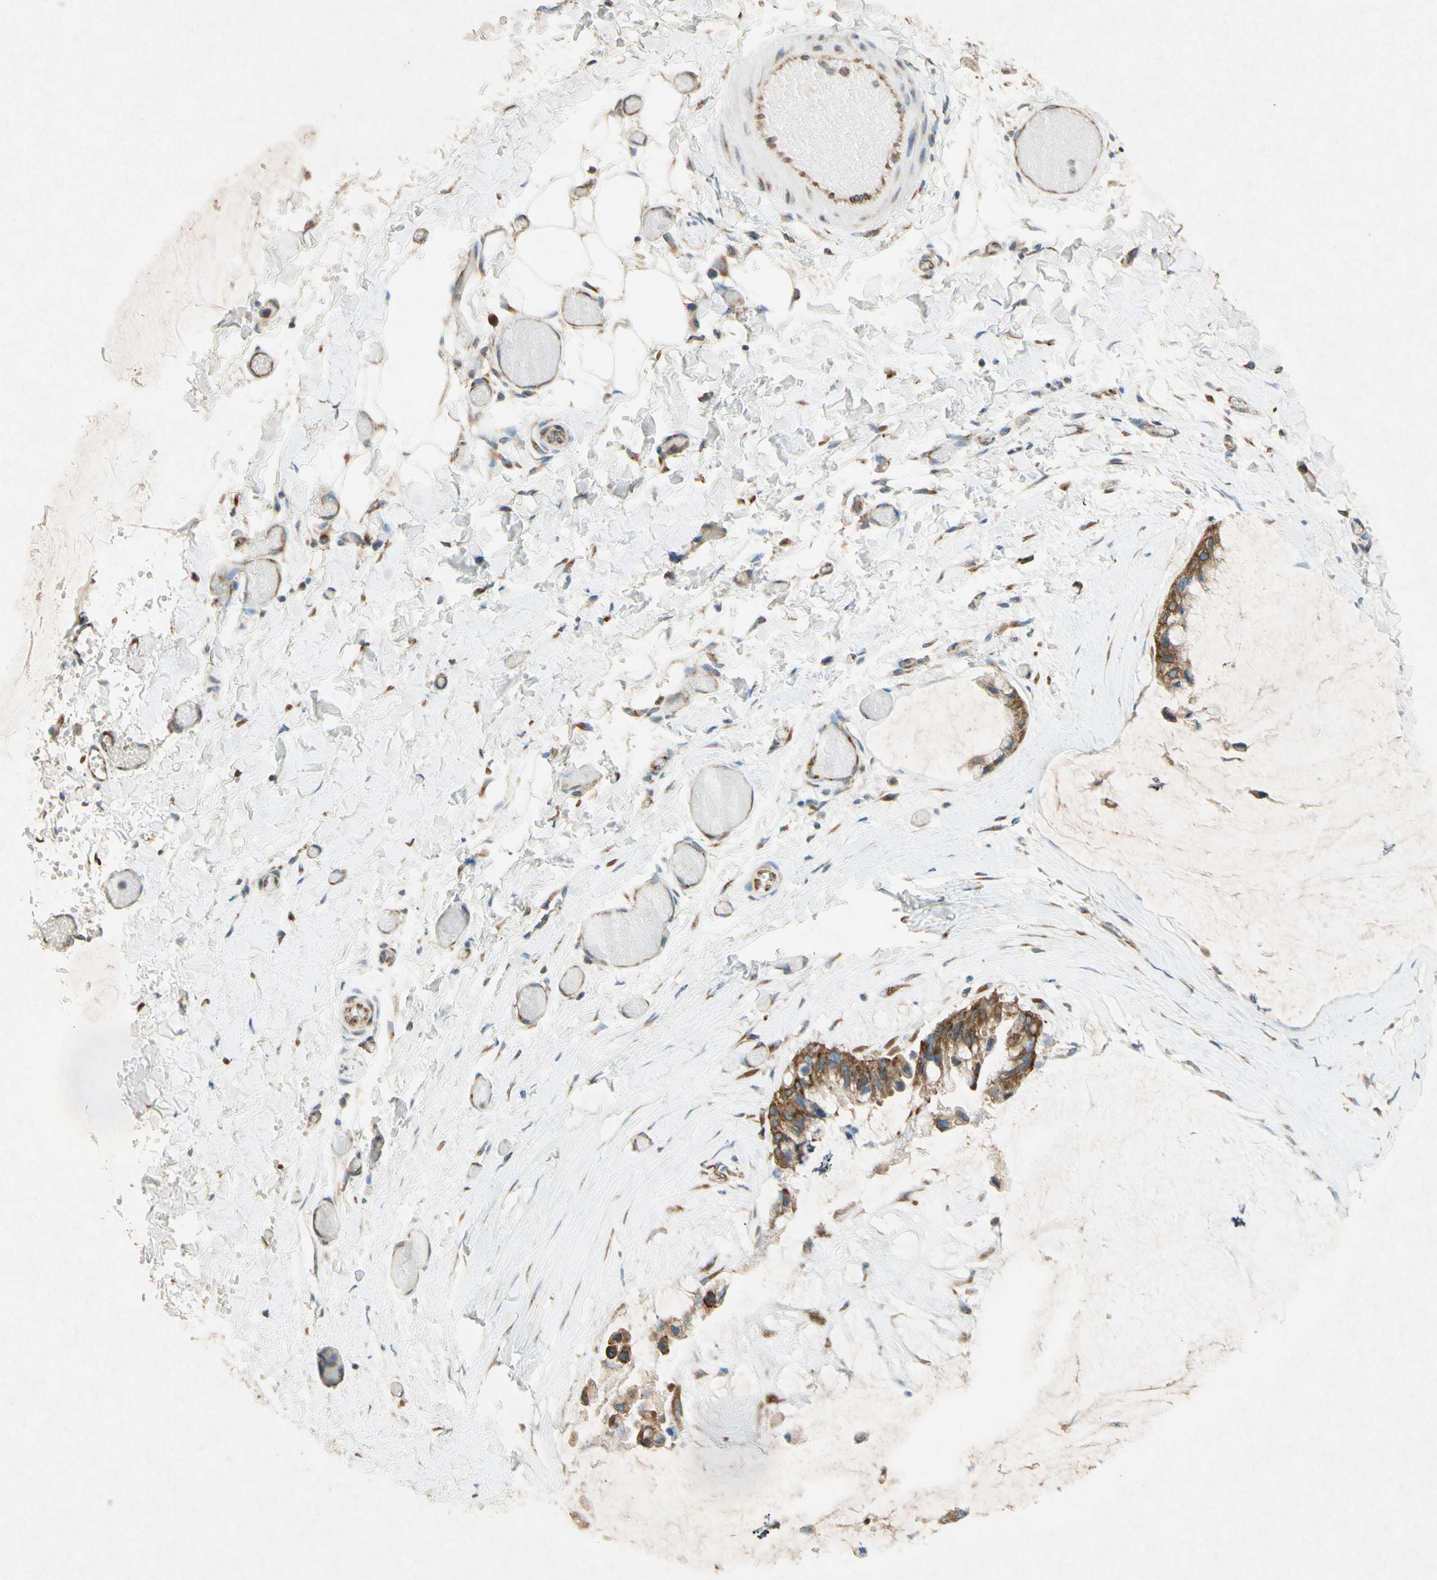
{"staining": {"intensity": "moderate", "quantity": ">75%", "location": "cytoplasmic/membranous"}, "tissue": "ovarian cancer", "cell_type": "Tumor cells", "image_type": "cancer", "snomed": [{"axis": "morphology", "description": "Cystadenocarcinoma, mucinous, NOS"}, {"axis": "topography", "description": "Ovary"}], "caption": "Moderate cytoplasmic/membranous positivity for a protein is present in approximately >75% of tumor cells of ovarian mucinous cystadenocarcinoma using IHC.", "gene": "PABPC1", "patient": {"sex": "female", "age": 39}}